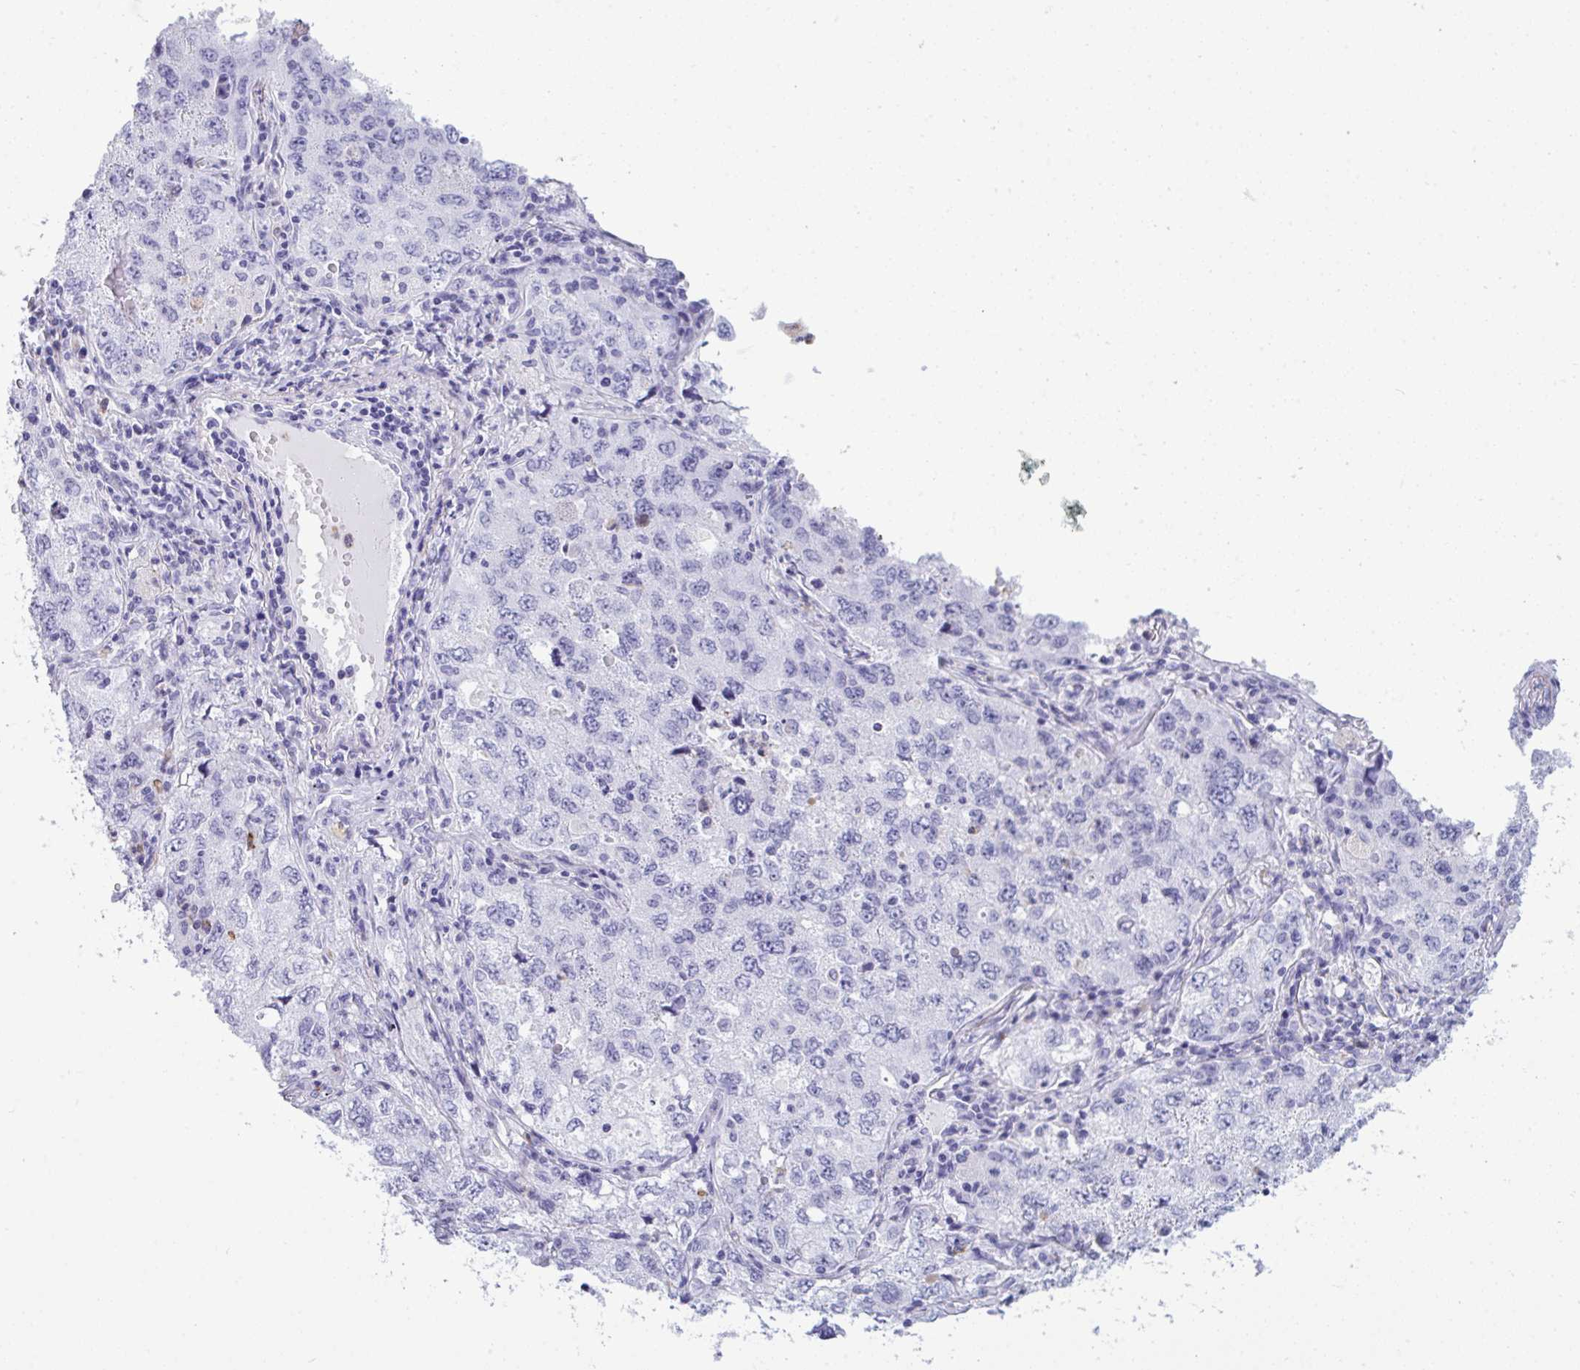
{"staining": {"intensity": "negative", "quantity": "none", "location": "none"}, "tissue": "lung cancer", "cell_type": "Tumor cells", "image_type": "cancer", "snomed": [{"axis": "morphology", "description": "Adenocarcinoma, NOS"}, {"axis": "topography", "description": "Lung"}], "caption": "An immunohistochemistry histopathology image of adenocarcinoma (lung) is shown. There is no staining in tumor cells of adenocarcinoma (lung). (Stains: DAB (3,3'-diaminobenzidine) IHC with hematoxylin counter stain, Microscopy: brightfield microscopy at high magnification).", "gene": "ARHGAP42", "patient": {"sex": "female", "age": 57}}